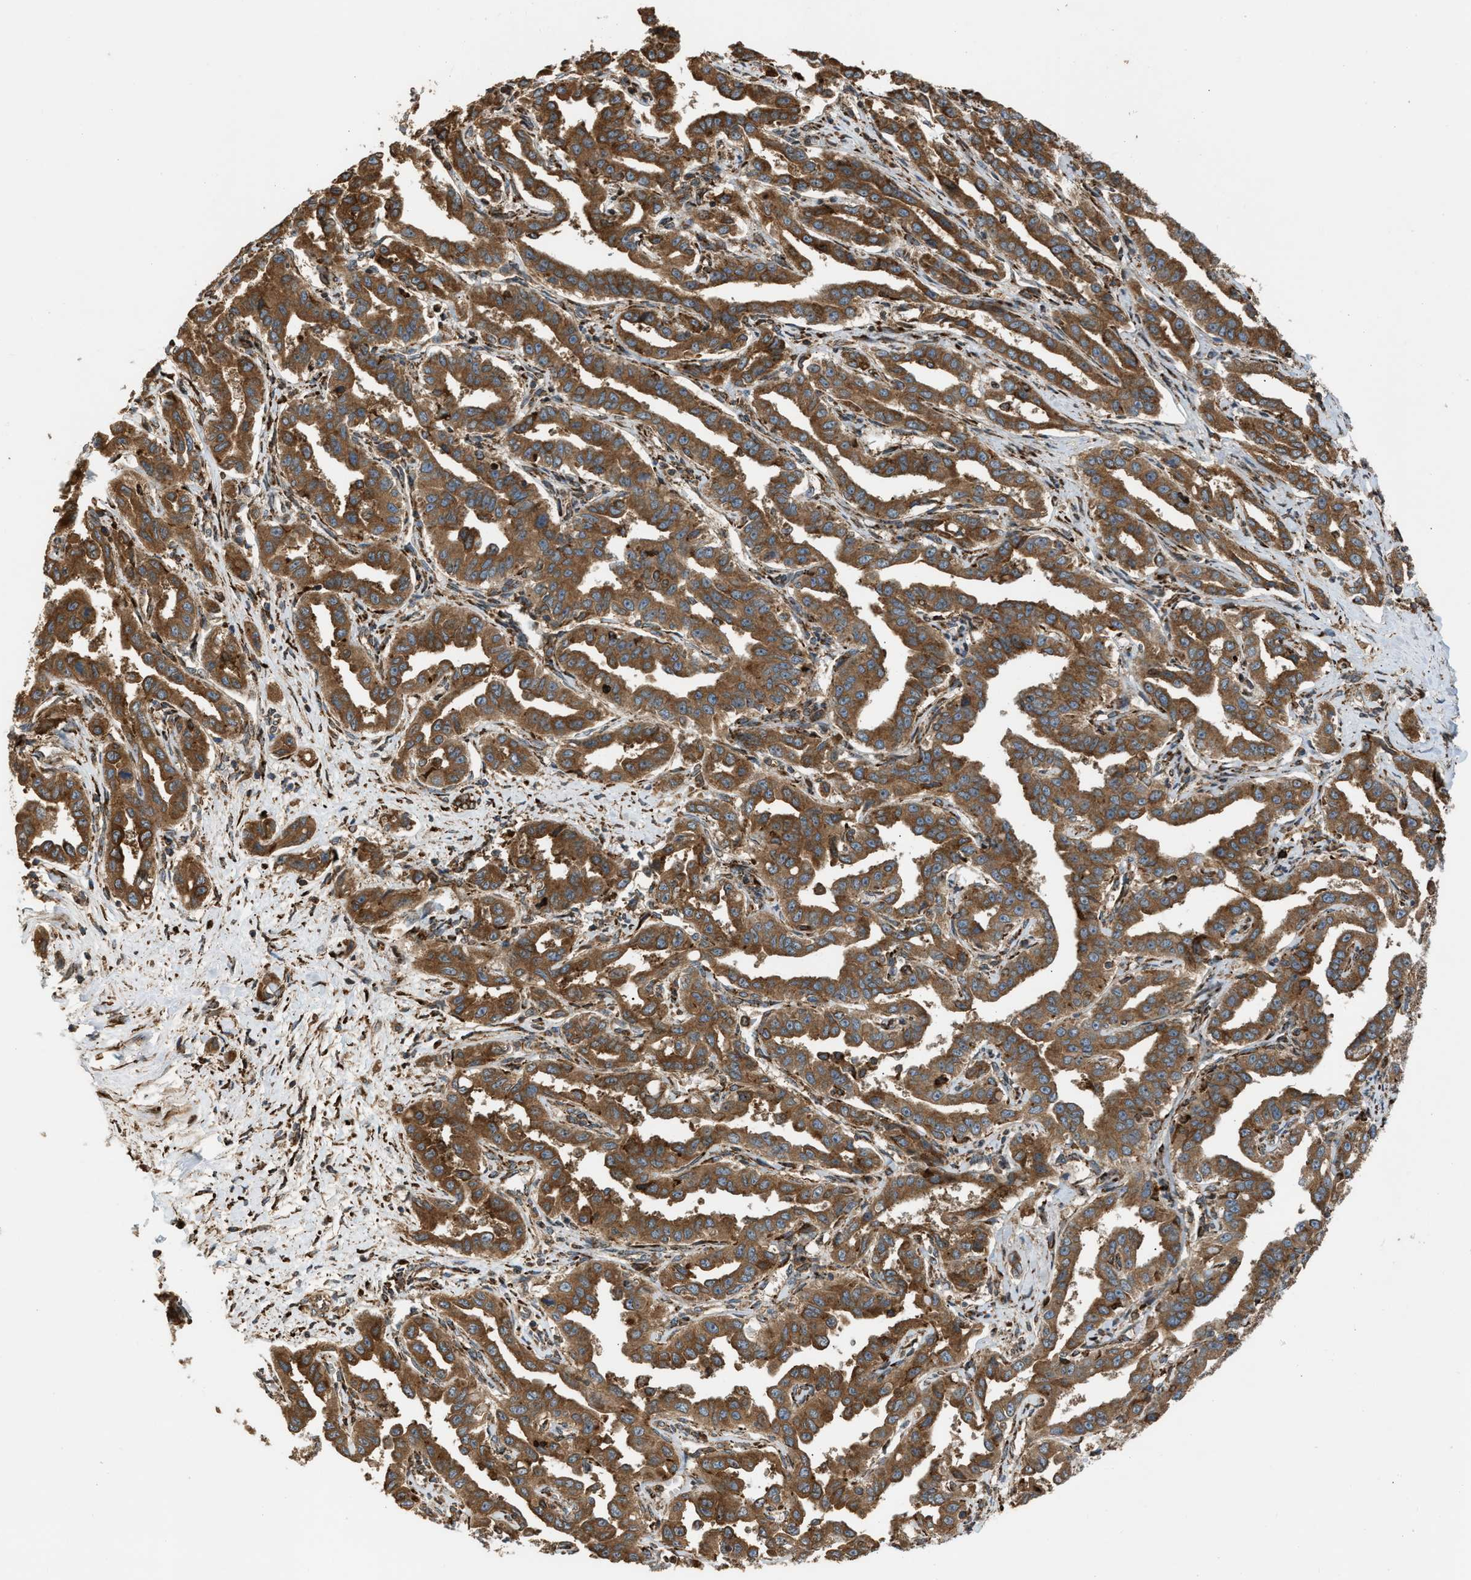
{"staining": {"intensity": "moderate", "quantity": ">75%", "location": "cytoplasmic/membranous"}, "tissue": "liver cancer", "cell_type": "Tumor cells", "image_type": "cancer", "snomed": [{"axis": "morphology", "description": "Cholangiocarcinoma"}, {"axis": "topography", "description": "Liver"}], "caption": "Approximately >75% of tumor cells in human liver cancer demonstrate moderate cytoplasmic/membranous protein positivity as visualized by brown immunohistochemical staining.", "gene": "BAIAP2L1", "patient": {"sex": "male", "age": 59}}